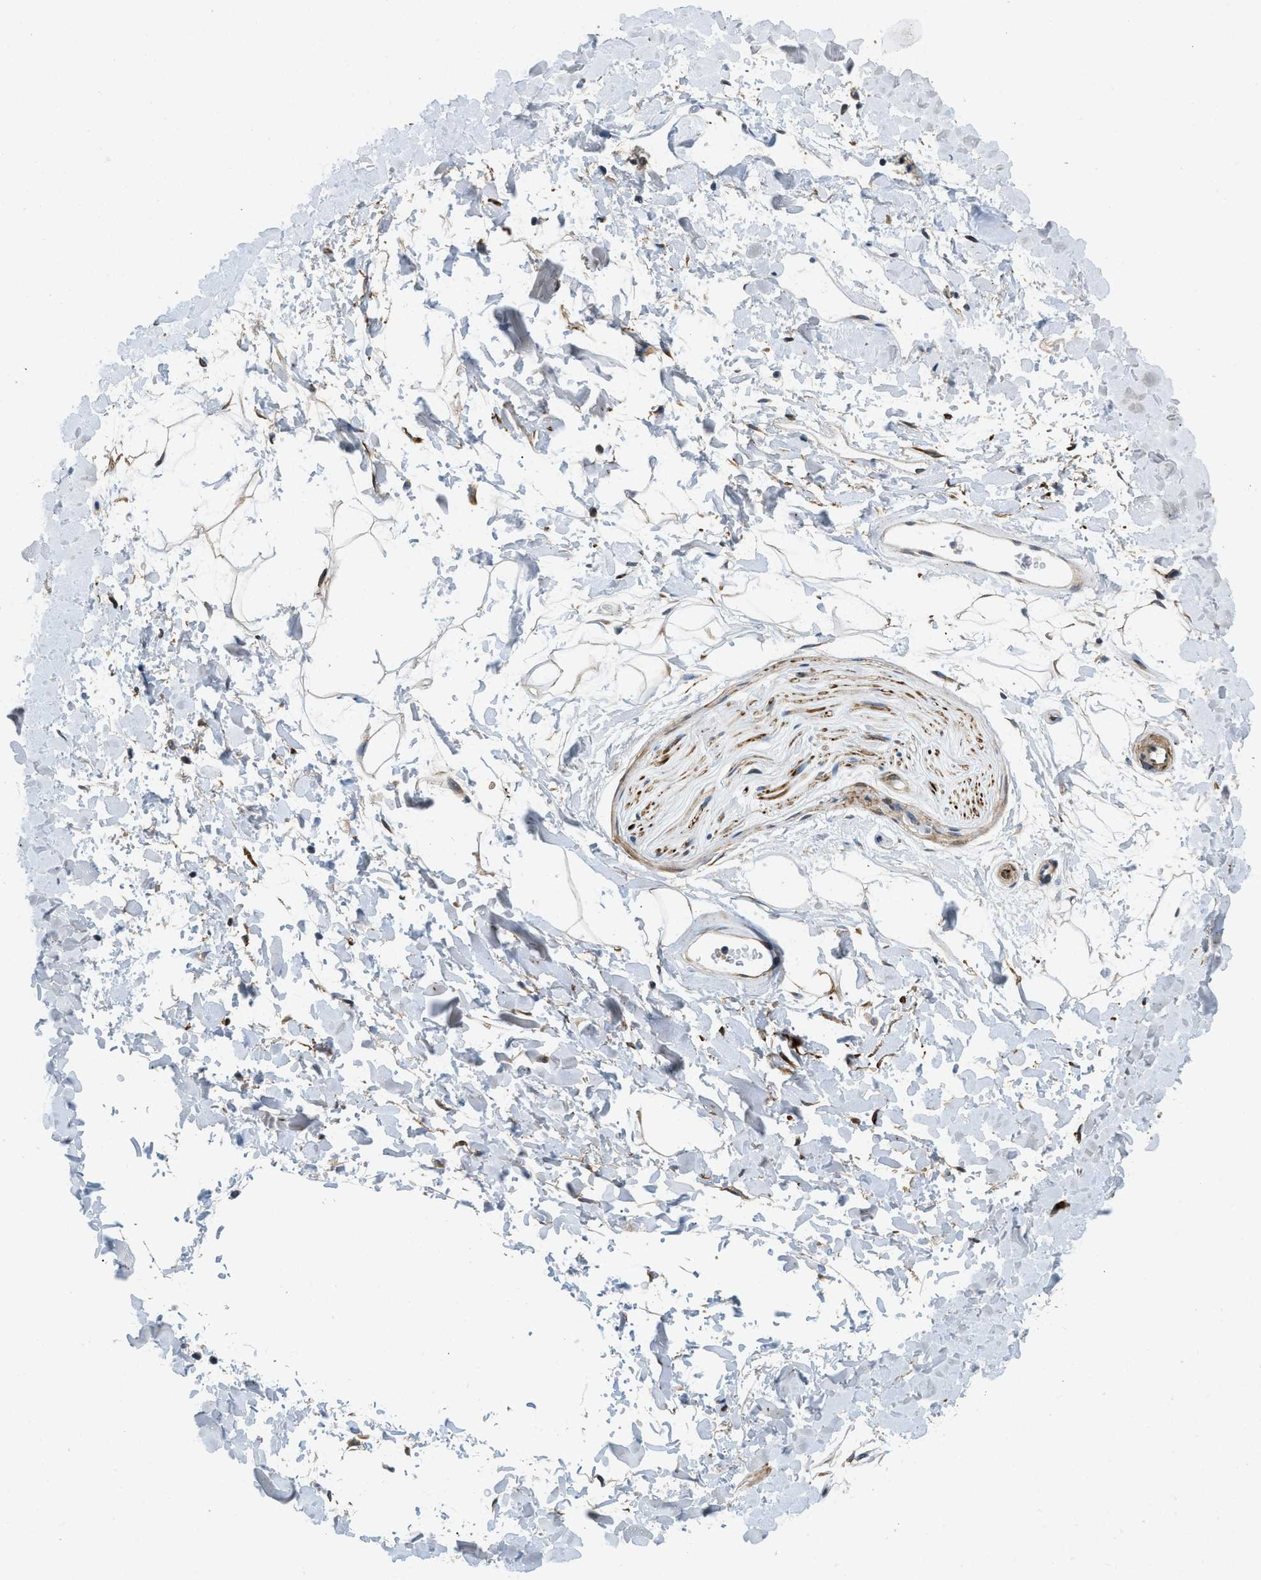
{"staining": {"intensity": "negative", "quantity": "none", "location": "none"}, "tissue": "adipose tissue", "cell_type": "Adipocytes", "image_type": "normal", "snomed": [{"axis": "morphology", "description": "Normal tissue, NOS"}, {"axis": "topography", "description": "Soft tissue"}], "caption": "DAB (3,3'-diaminobenzidine) immunohistochemical staining of unremarkable adipose tissue exhibits no significant staining in adipocytes.", "gene": "ZNF599", "patient": {"sex": "male", "age": 72}}